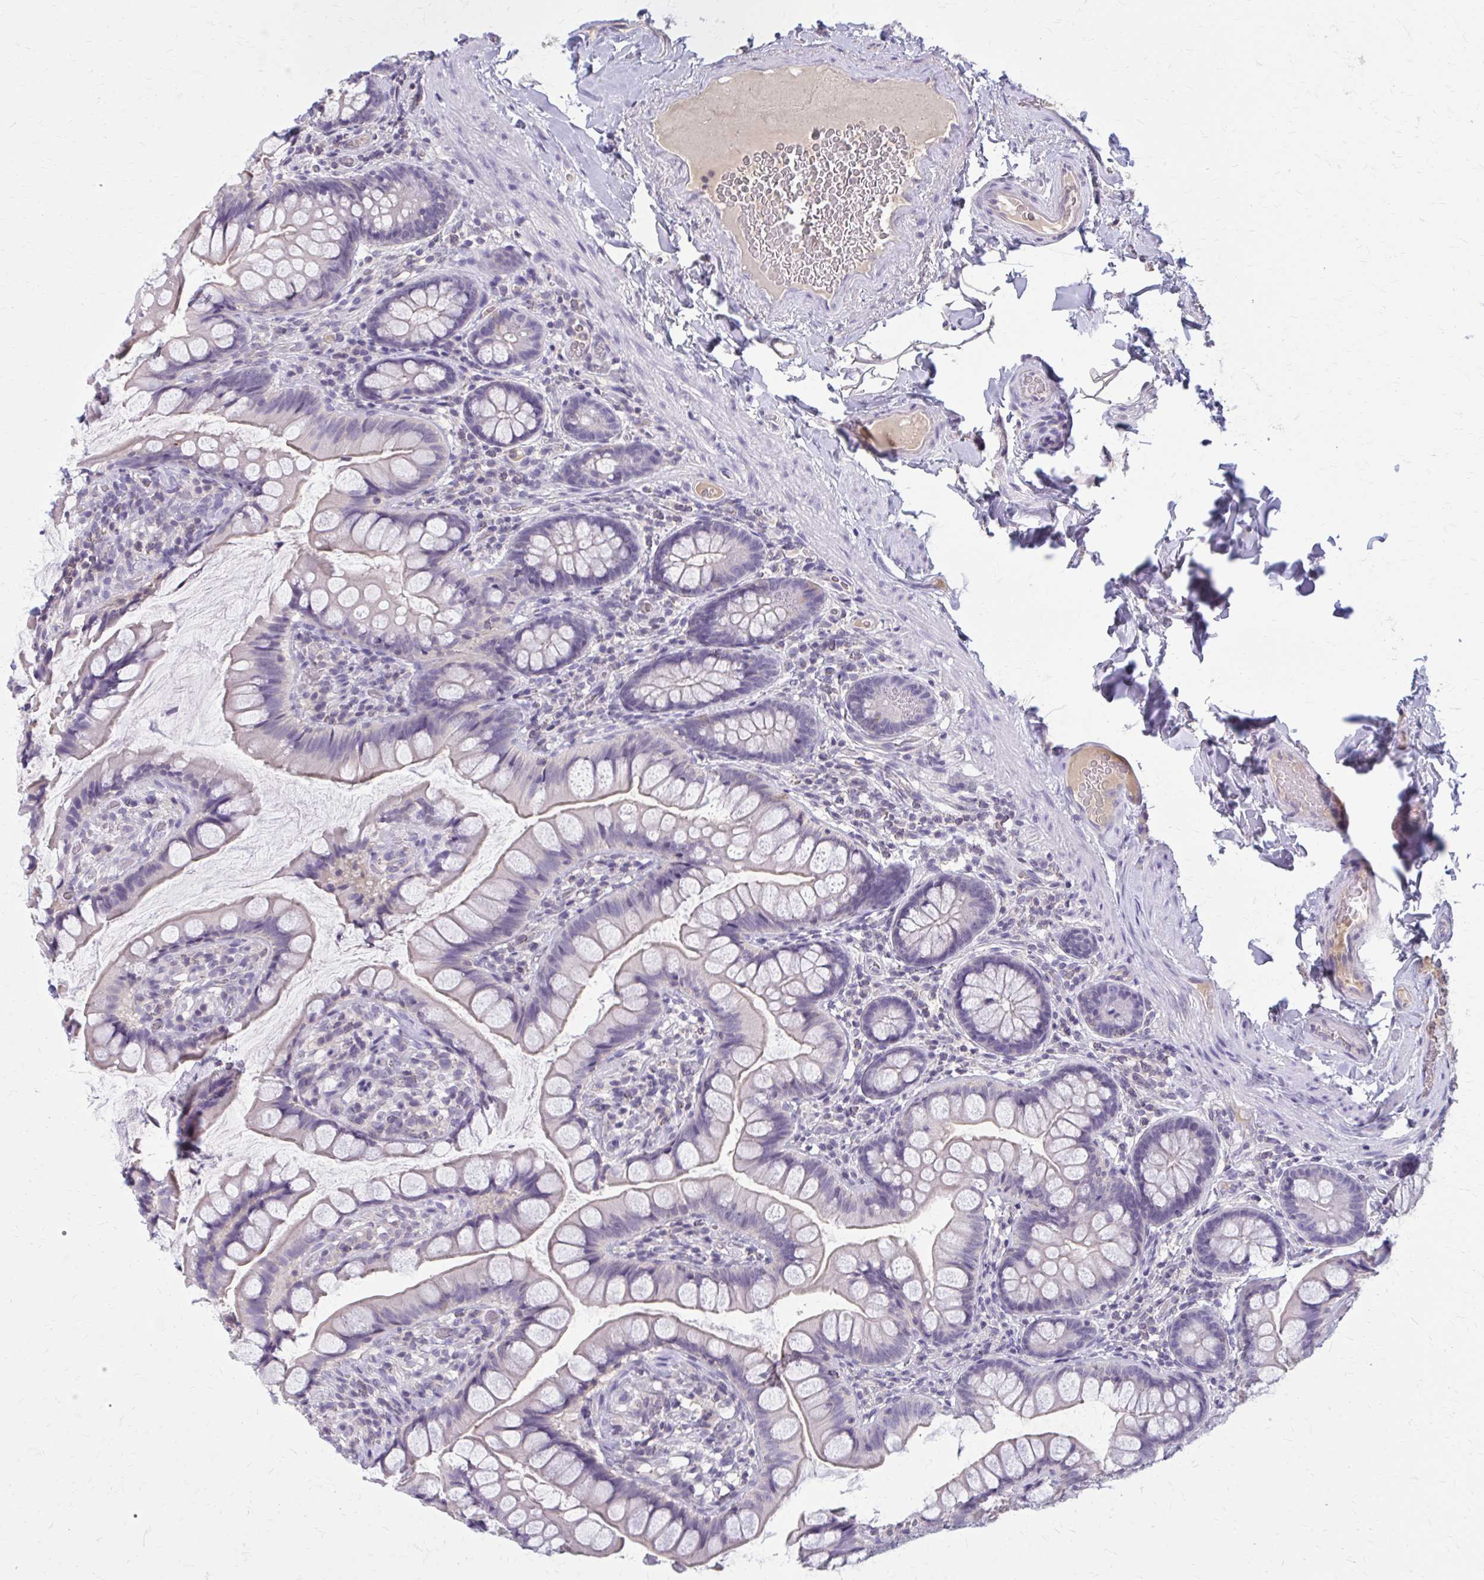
{"staining": {"intensity": "negative", "quantity": "none", "location": "none"}, "tissue": "small intestine", "cell_type": "Glandular cells", "image_type": "normal", "snomed": [{"axis": "morphology", "description": "Normal tissue, NOS"}, {"axis": "topography", "description": "Small intestine"}], "caption": "Glandular cells are negative for protein expression in benign human small intestine. (DAB immunohistochemistry (IHC) visualized using brightfield microscopy, high magnification).", "gene": "OR4A47", "patient": {"sex": "male", "age": 70}}